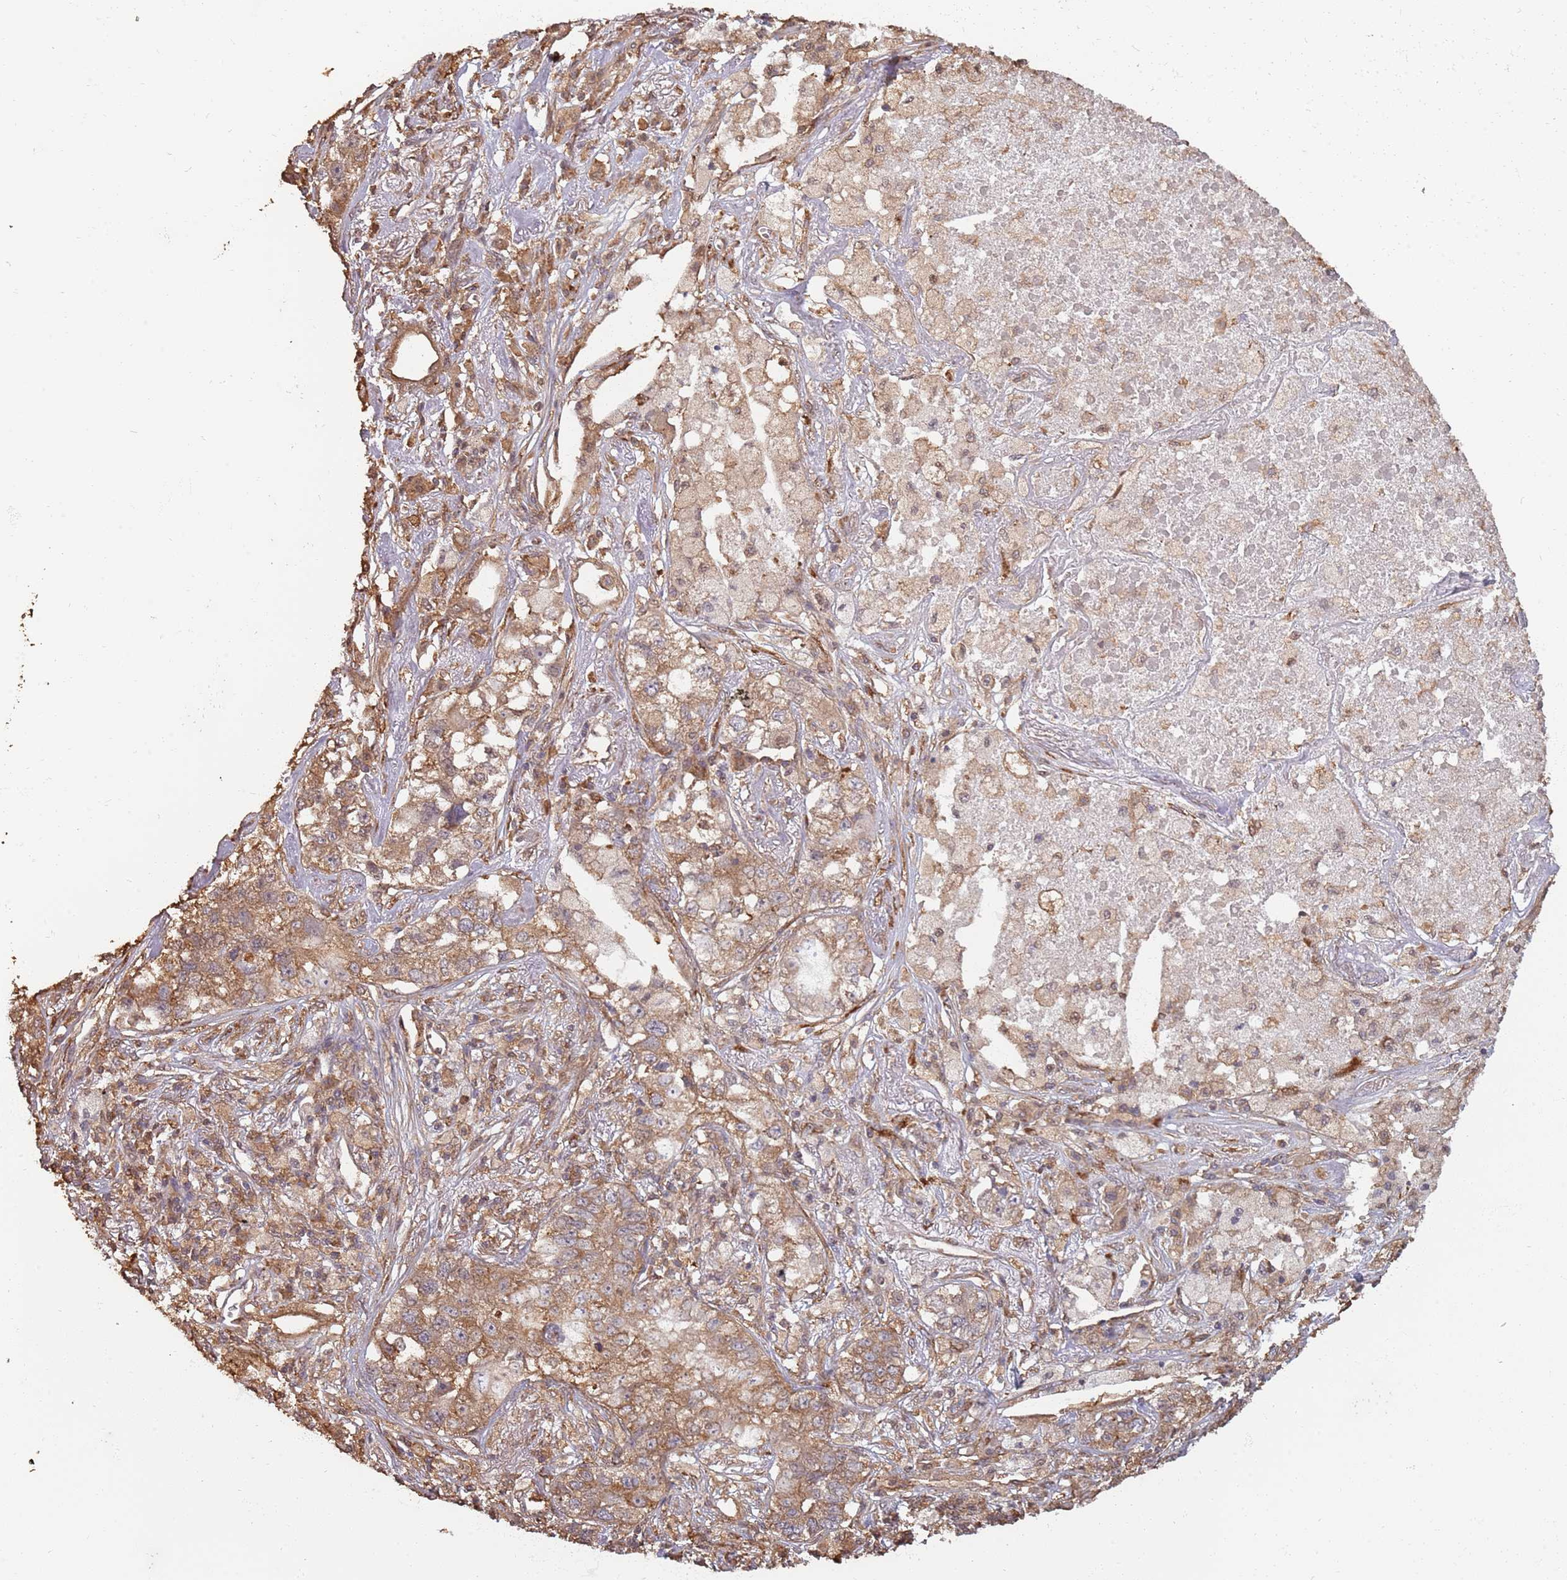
{"staining": {"intensity": "moderate", "quantity": ">75%", "location": "cytoplasmic/membranous"}, "tissue": "lung cancer", "cell_type": "Tumor cells", "image_type": "cancer", "snomed": [{"axis": "morphology", "description": "Adenocarcinoma, NOS"}, {"axis": "topography", "description": "Lung"}], "caption": "Lung cancer (adenocarcinoma) tissue exhibits moderate cytoplasmic/membranous expression in about >75% of tumor cells", "gene": "COG4", "patient": {"sex": "male", "age": 49}}